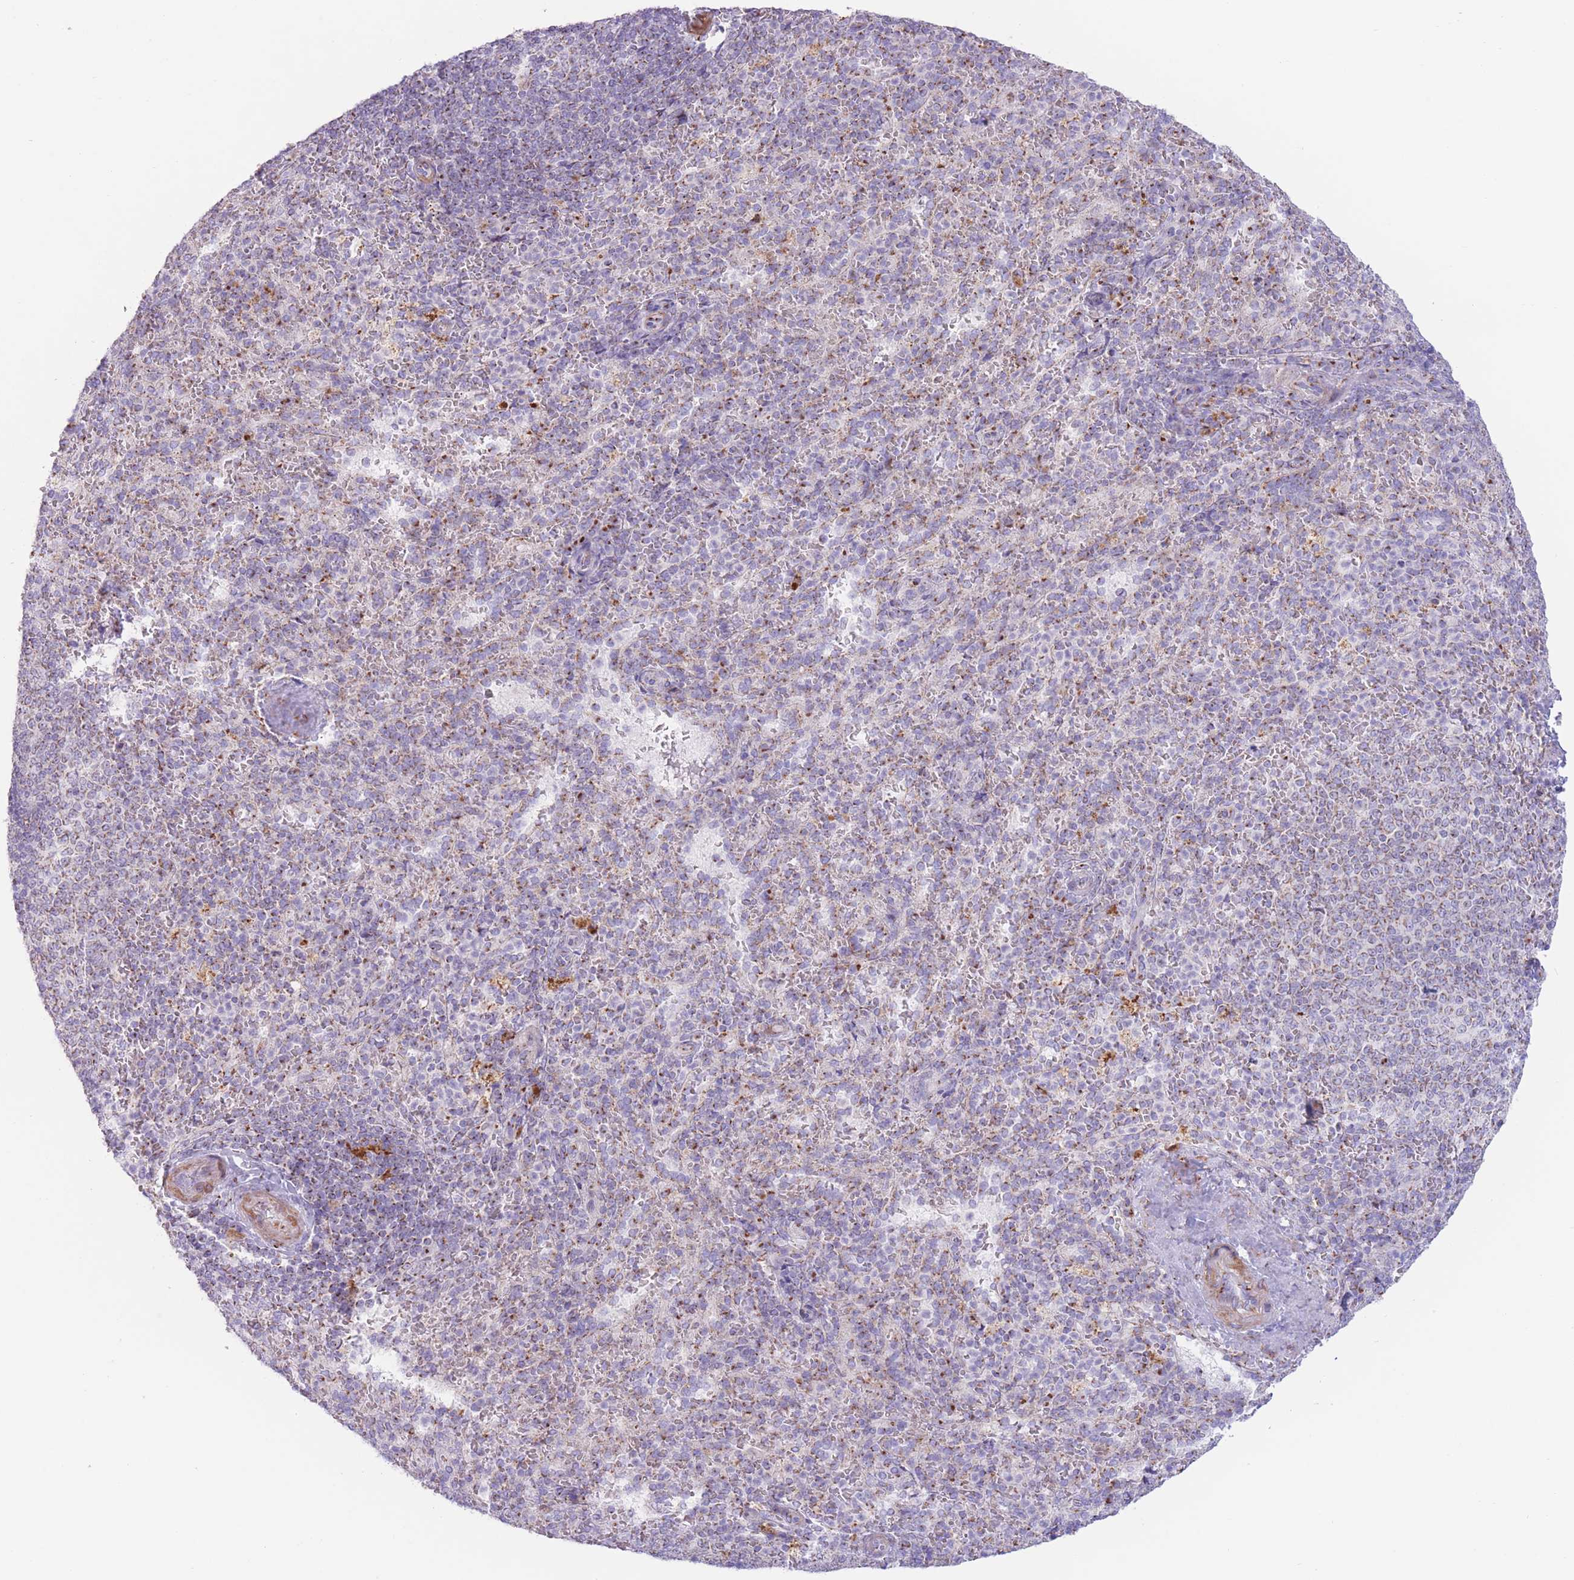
{"staining": {"intensity": "moderate", "quantity": "<25%", "location": "cytoplasmic/membranous"}, "tissue": "spleen", "cell_type": "Cells in red pulp", "image_type": "normal", "snomed": [{"axis": "morphology", "description": "Normal tissue, NOS"}, {"axis": "topography", "description": "Spleen"}], "caption": "Immunohistochemical staining of unremarkable human spleen demonstrates moderate cytoplasmic/membranous protein positivity in about <25% of cells in red pulp. (DAB (3,3'-diaminobenzidine) IHC, brown staining for protein, blue staining for nuclei).", "gene": "MPND", "patient": {"sex": "female", "age": 21}}